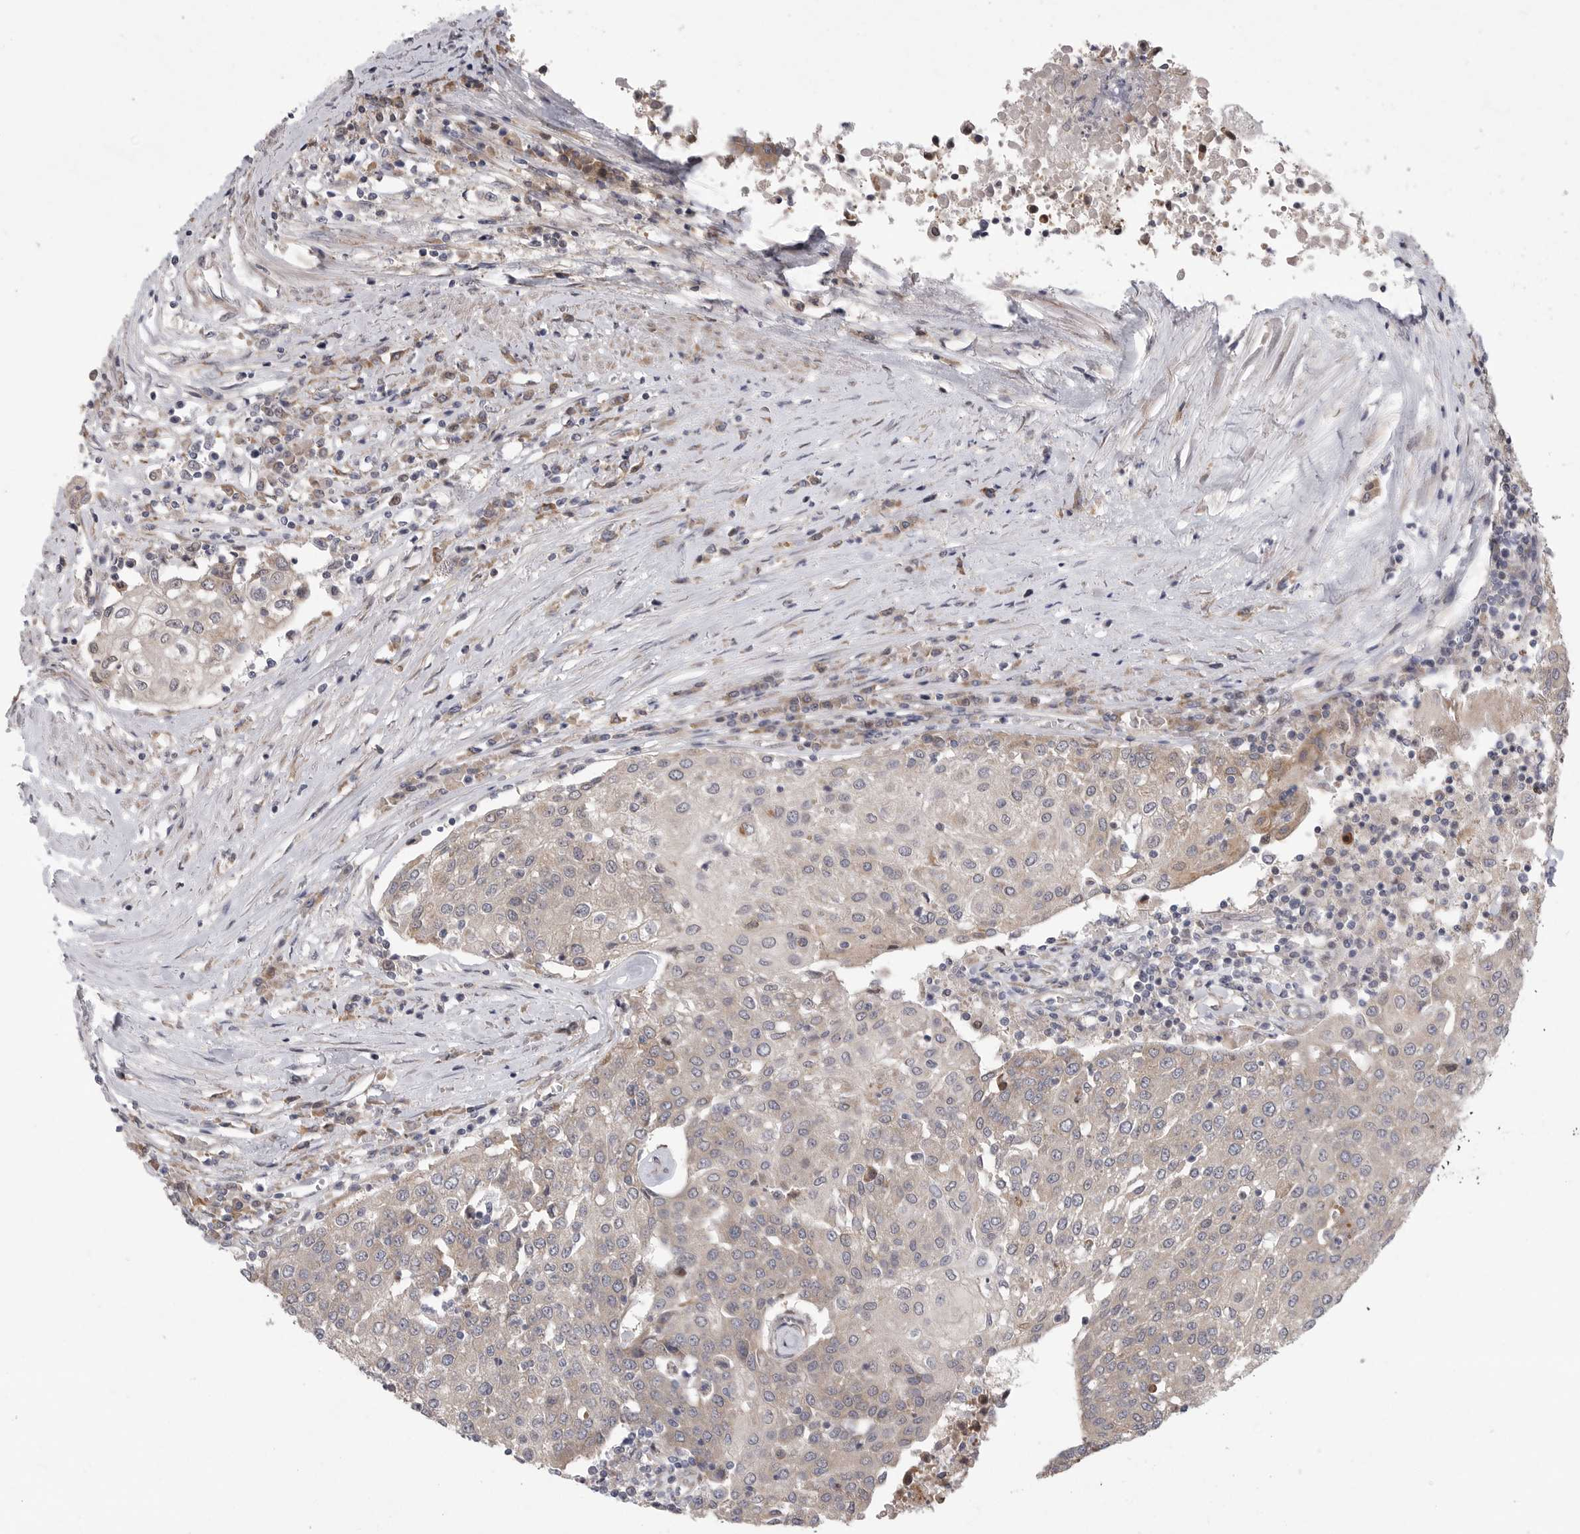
{"staining": {"intensity": "weak", "quantity": "25%-75%", "location": "cytoplasmic/membranous"}, "tissue": "urothelial cancer", "cell_type": "Tumor cells", "image_type": "cancer", "snomed": [{"axis": "morphology", "description": "Urothelial carcinoma, High grade"}, {"axis": "topography", "description": "Urinary bladder"}], "caption": "This is a histology image of IHC staining of urothelial carcinoma (high-grade), which shows weak staining in the cytoplasmic/membranous of tumor cells.", "gene": "FBXO43", "patient": {"sex": "female", "age": 85}}